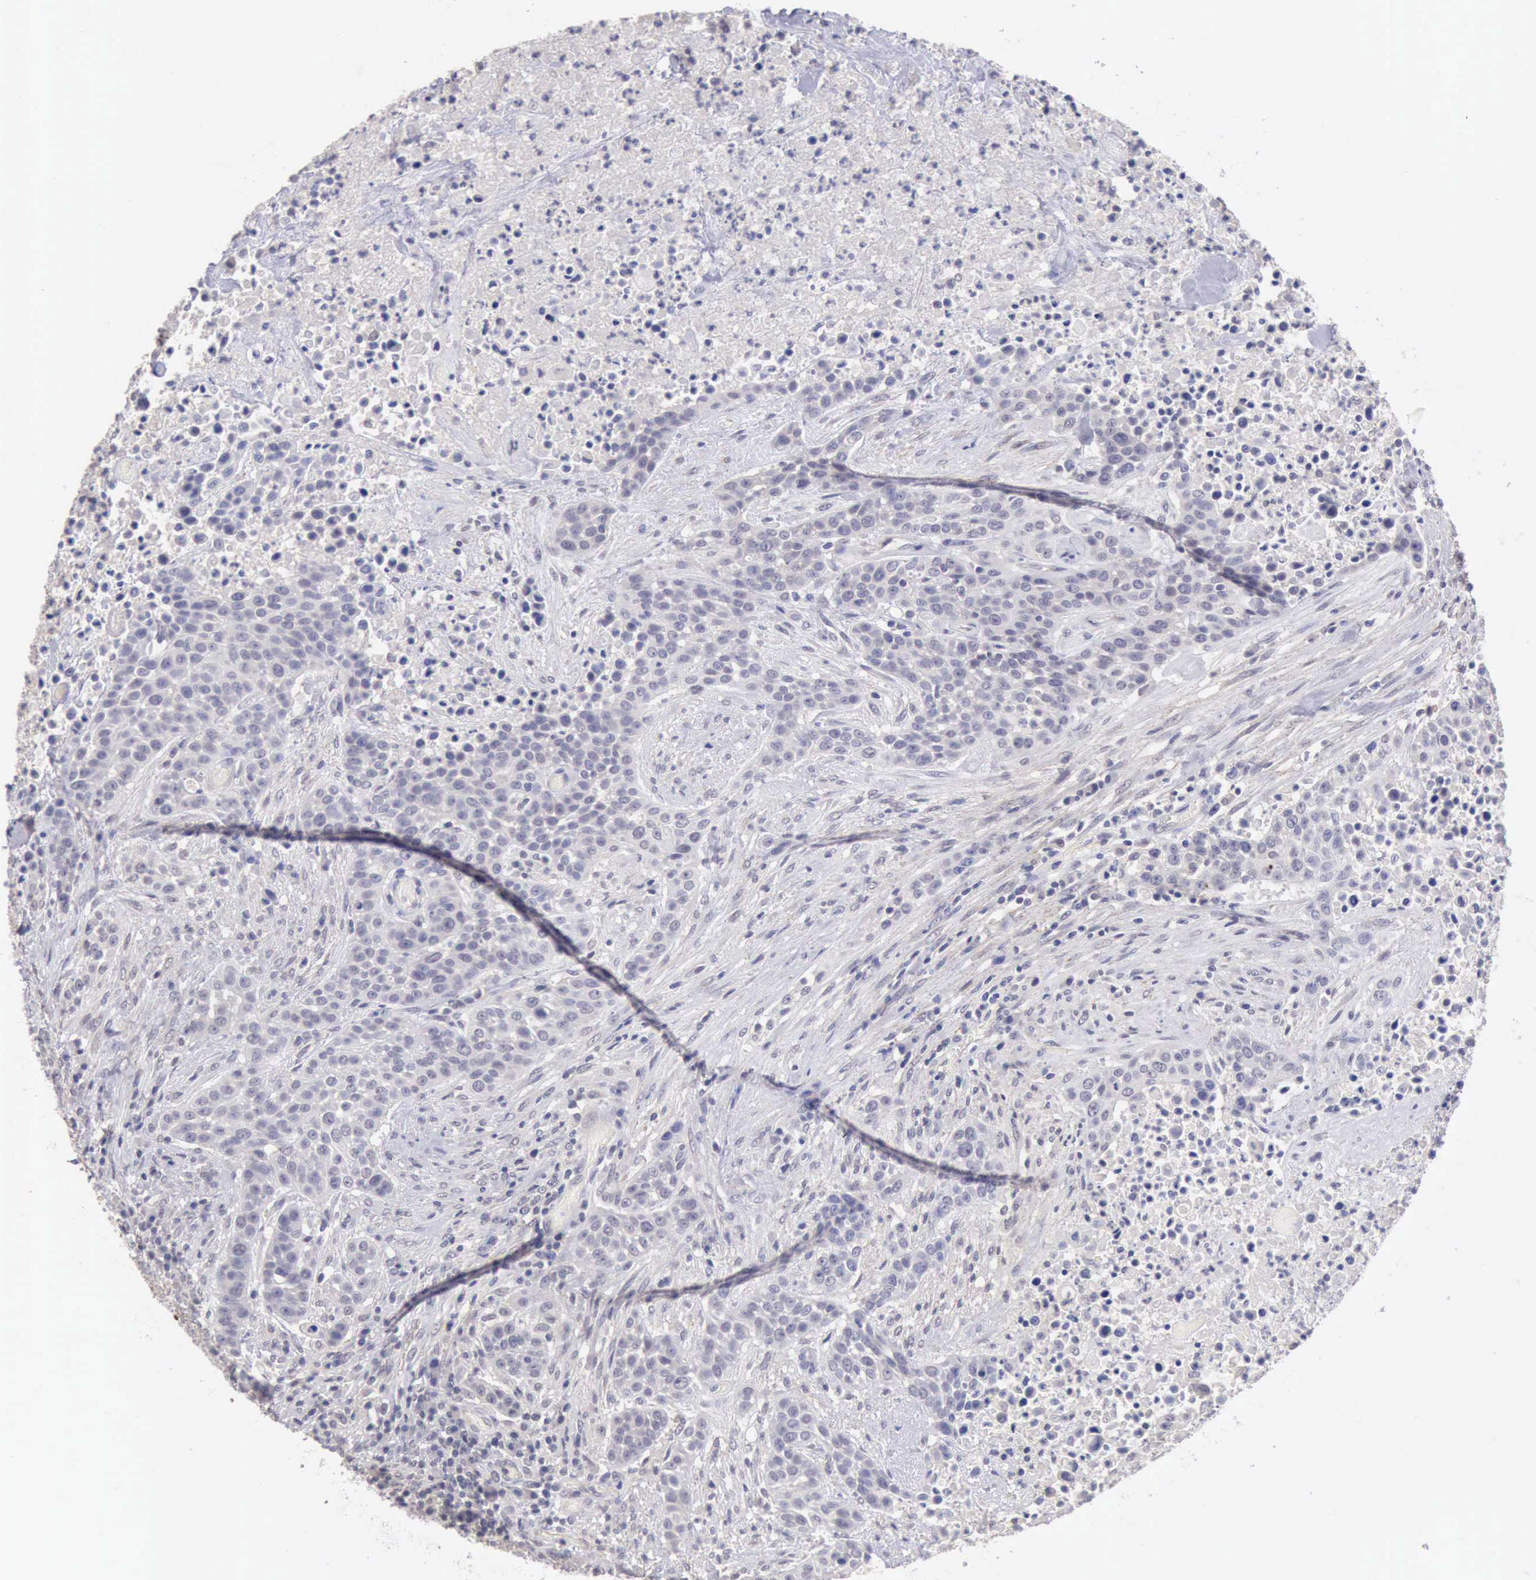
{"staining": {"intensity": "negative", "quantity": "none", "location": "none"}, "tissue": "urothelial cancer", "cell_type": "Tumor cells", "image_type": "cancer", "snomed": [{"axis": "morphology", "description": "Urothelial carcinoma, High grade"}, {"axis": "topography", "description": "Urinary bladder"}], "caption": "DAB (3,3'-diaminobenzidine) immunohistochemical staining of human high-grade urothelial carcinoma demonstrates no significant staining in tumor cells.", "gene": "KCND1", "patient": {"sex": "male", "age": 74}}